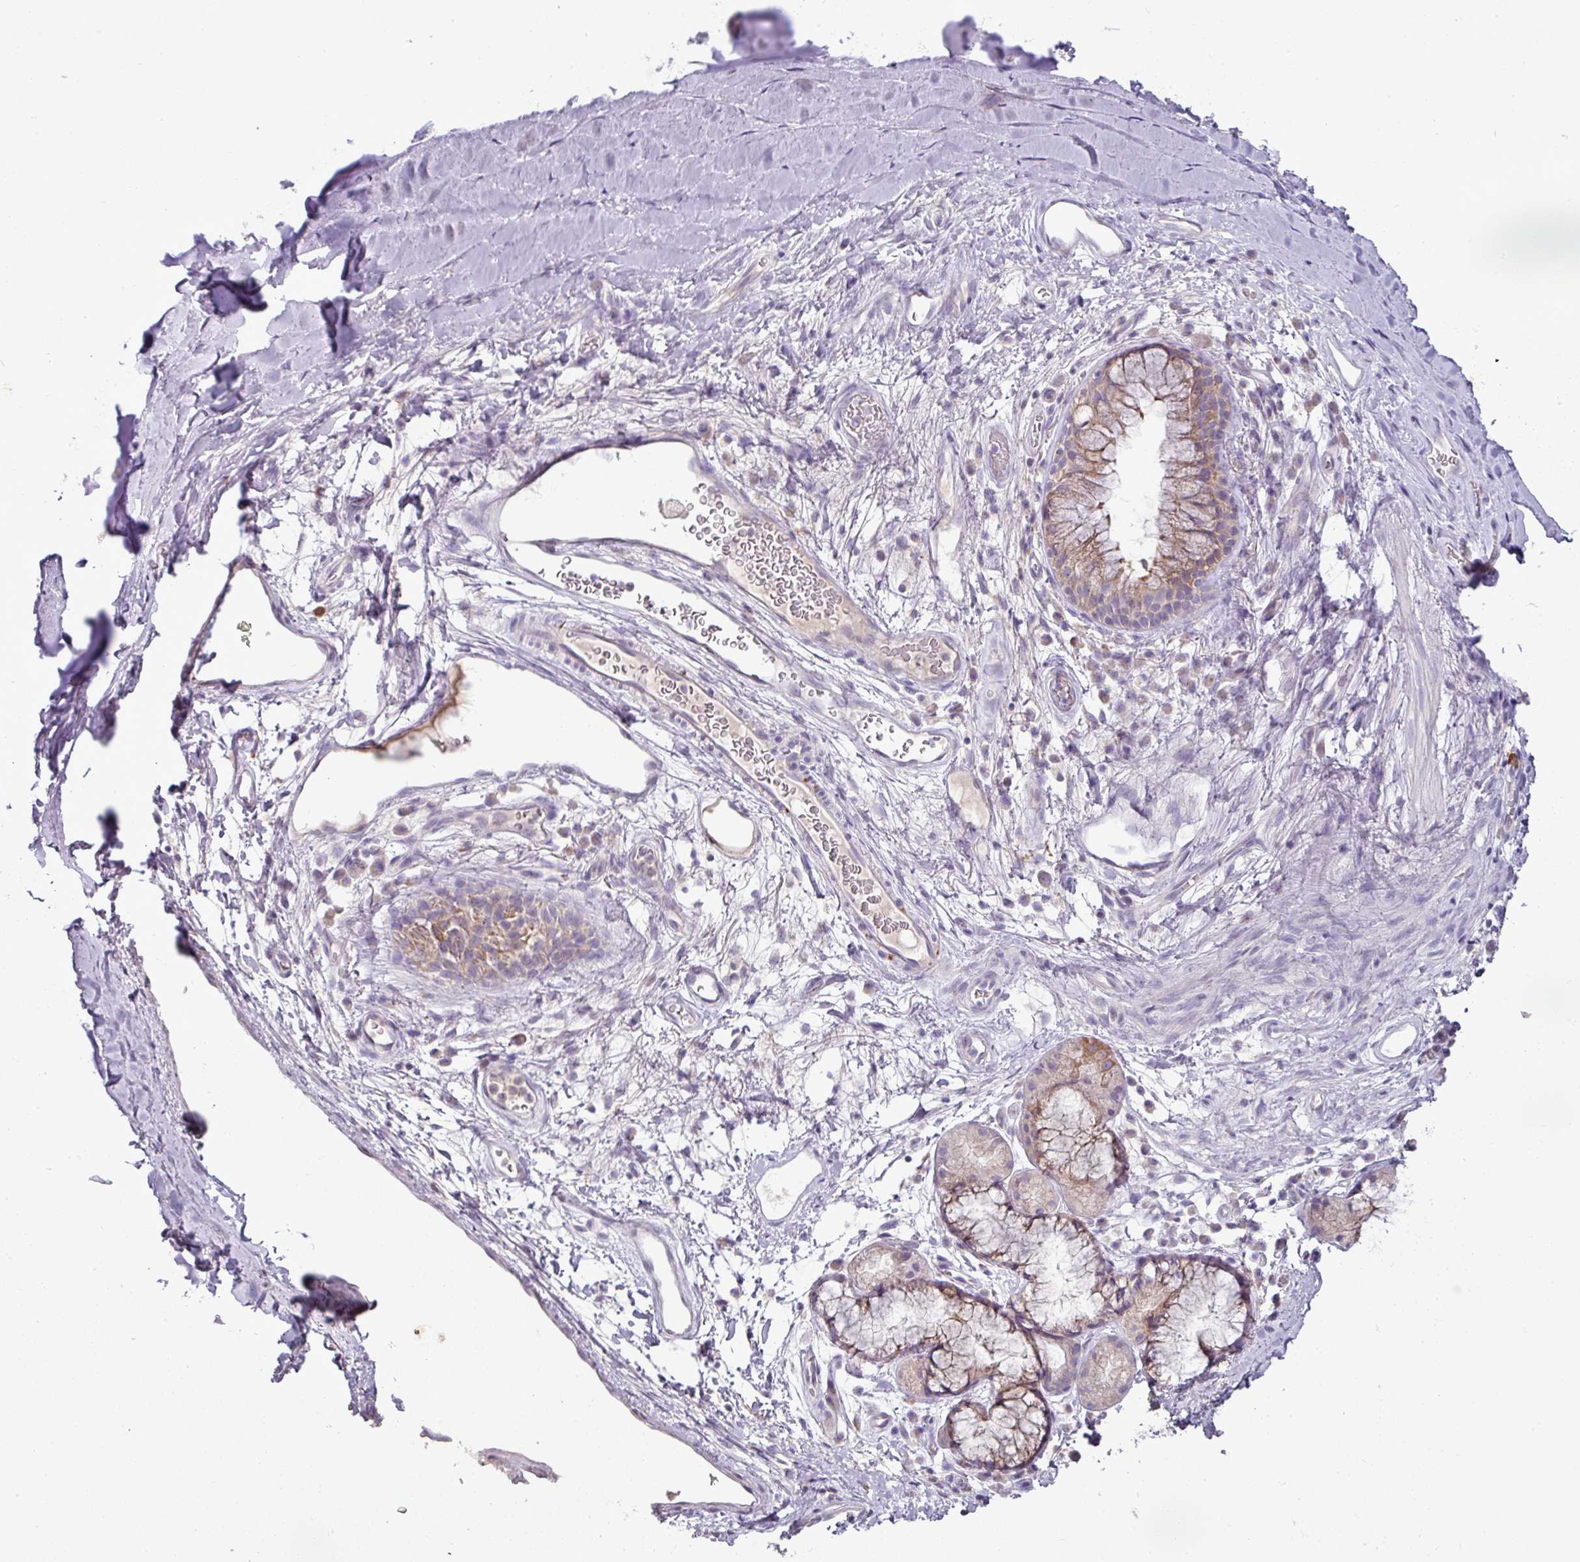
{"staining": {"intensity": "negative", "quantity": "none", "location": "none"}, "tissue": "adipose tissue", "cell_type": "Adipocytes", "image_type": "normal", "snomed": [{"axis": "morphology", "description": "Normal tissue, NOS"}, {"axis": "topography", "description": "Cartilage tissue"}, {"axis": "topography", "description": "Bronchus"}], "caption": "Immunohistochemistry of unremarkable adipose tissue demonstrates no positivity in adipocytes.", "gene": "TRAPPC1", "patient": {"sex": "male", "age": 58}}